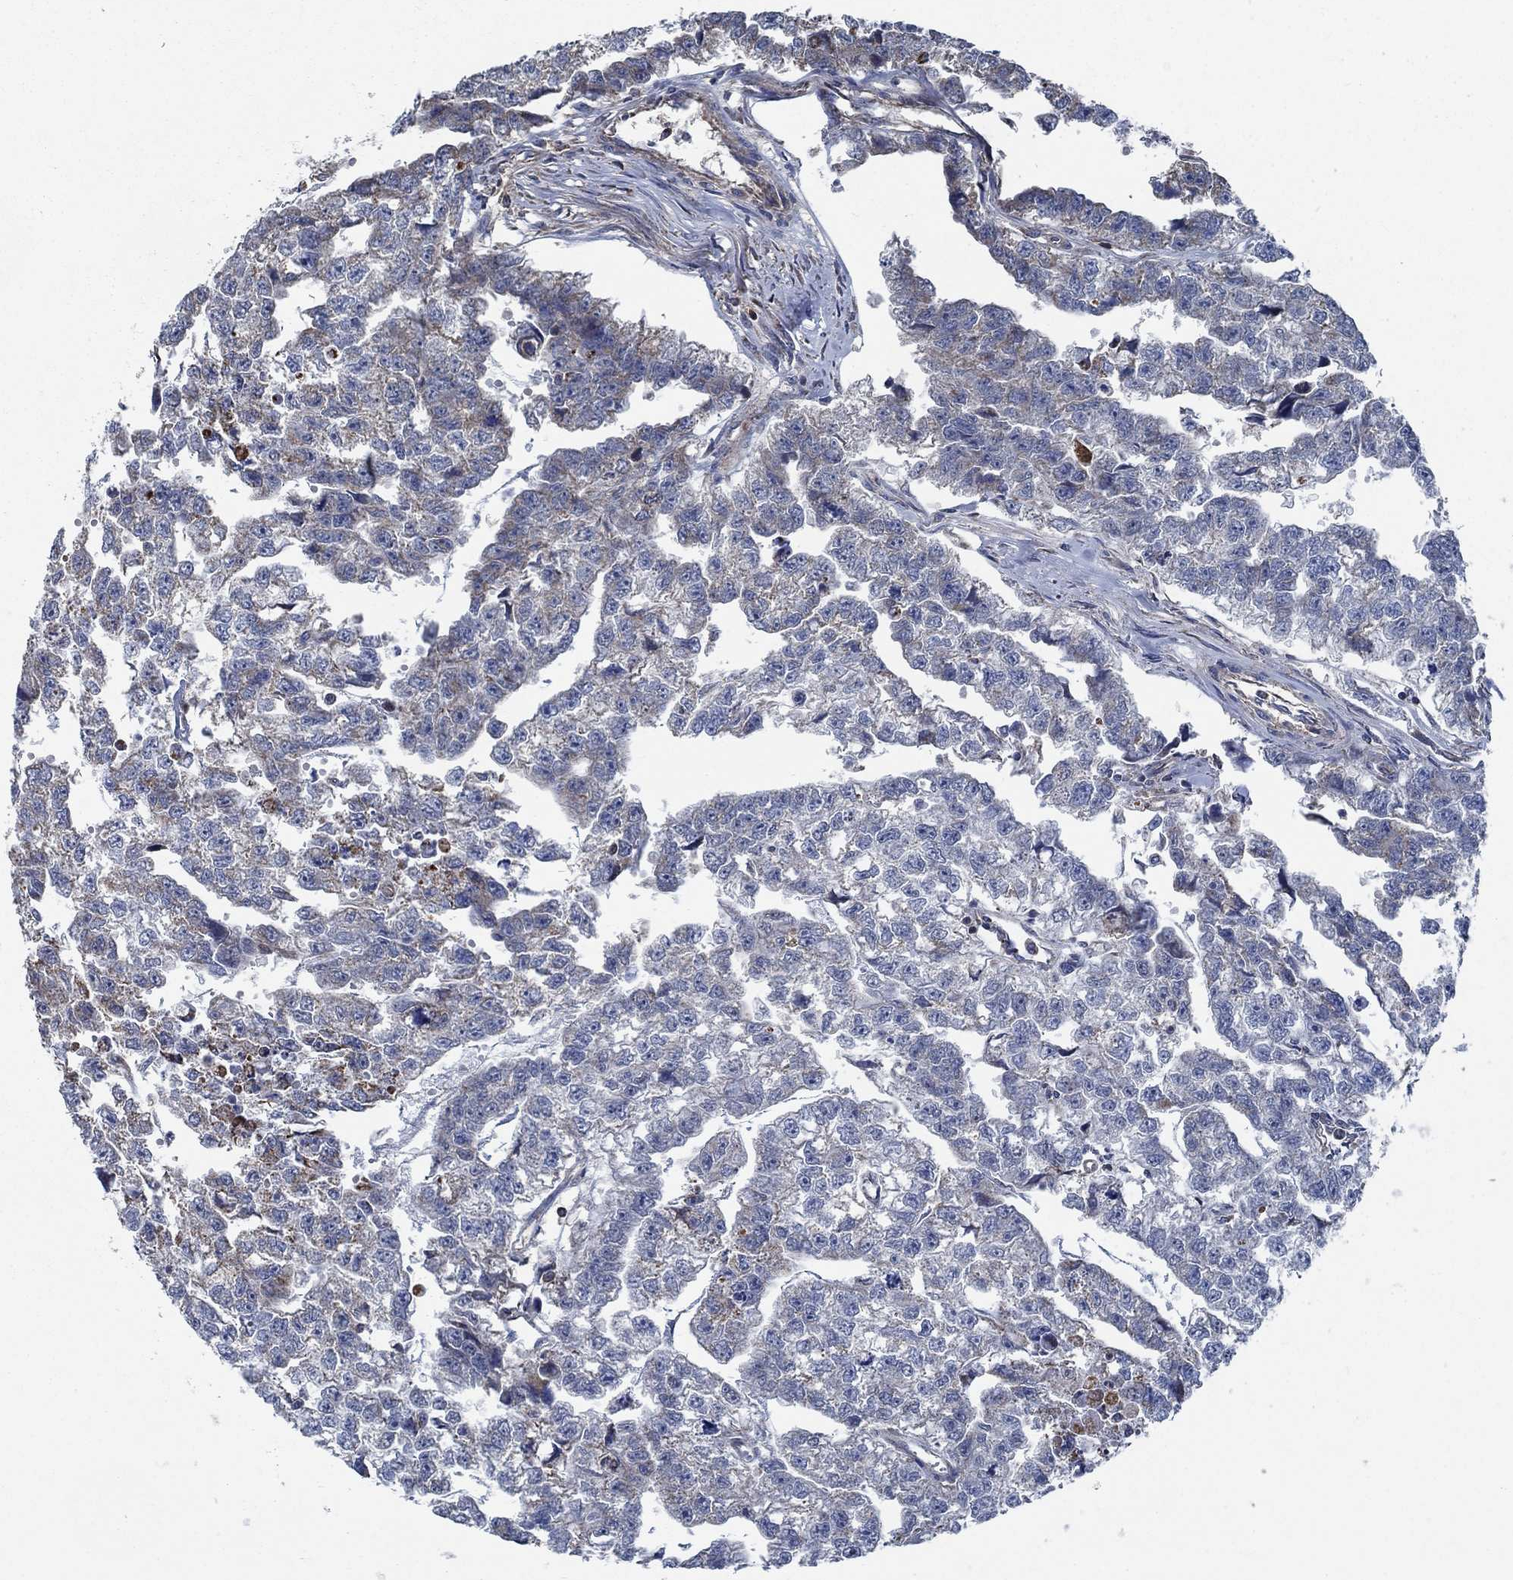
{"staining": {"intensity": "weak", "quantity": "<25%", "location": "cytoplasmic/membranous"}, "tissue": "testis cancer", "cell_type": "Tumor cells", "image_type": "cancer", "snomed": [{"axis": "morphology", "description": "Carcinoma, Embryonal, NOS"}, {"axis": "morphology", "description": "Teratoma, malignant, NOS"}, {"axis": "topography", "description": "Testis"}], "caption": "Immunohistochemistry (IHC) photomicrograph of embryonal carcinoma (testis) stained for a protein (brown), which exhibits no staining in tumor cells.", "gene": "STXBP6", "patient": {"sex": "male", "age": 44}}